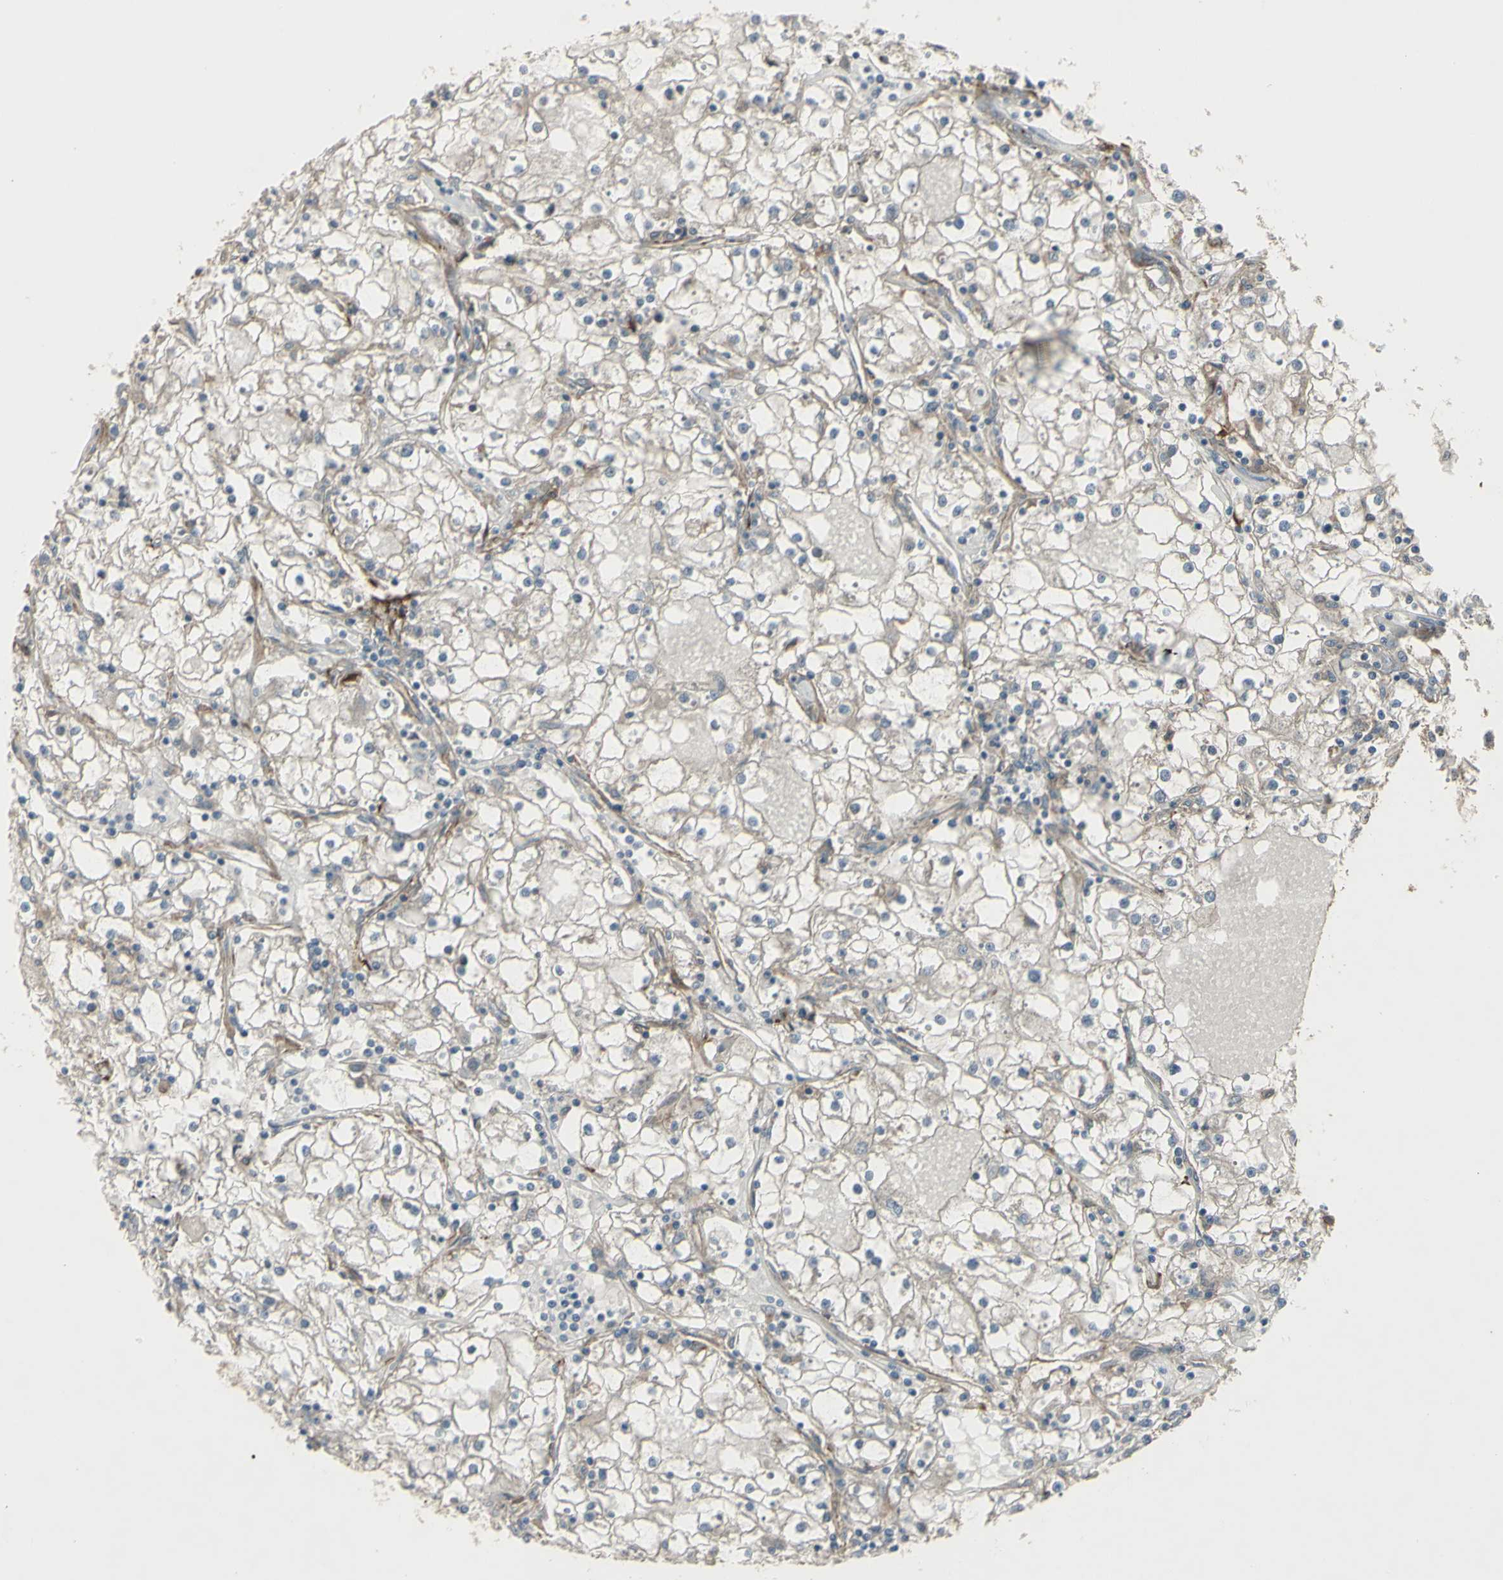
{"staining": {"intensity": "weak", "quantity": "<25%", "location": "cytoplasmic/membranous"}, "tissue": "renal cancer", "cell_type": "Tumor cells", "image_type": "cancer", "snomed": [{"axis": "morphology", "description": "Adenocarcinoma, NOS"}, {"axis": "topography", "description": "Kidney"}], "caption": "Immunohistochemistry (IHC) of renal adenocarcinoma exhibits no expression in tumor cells.", "gene": "CD276", "patient": {"sex": "male", "age": 56}}